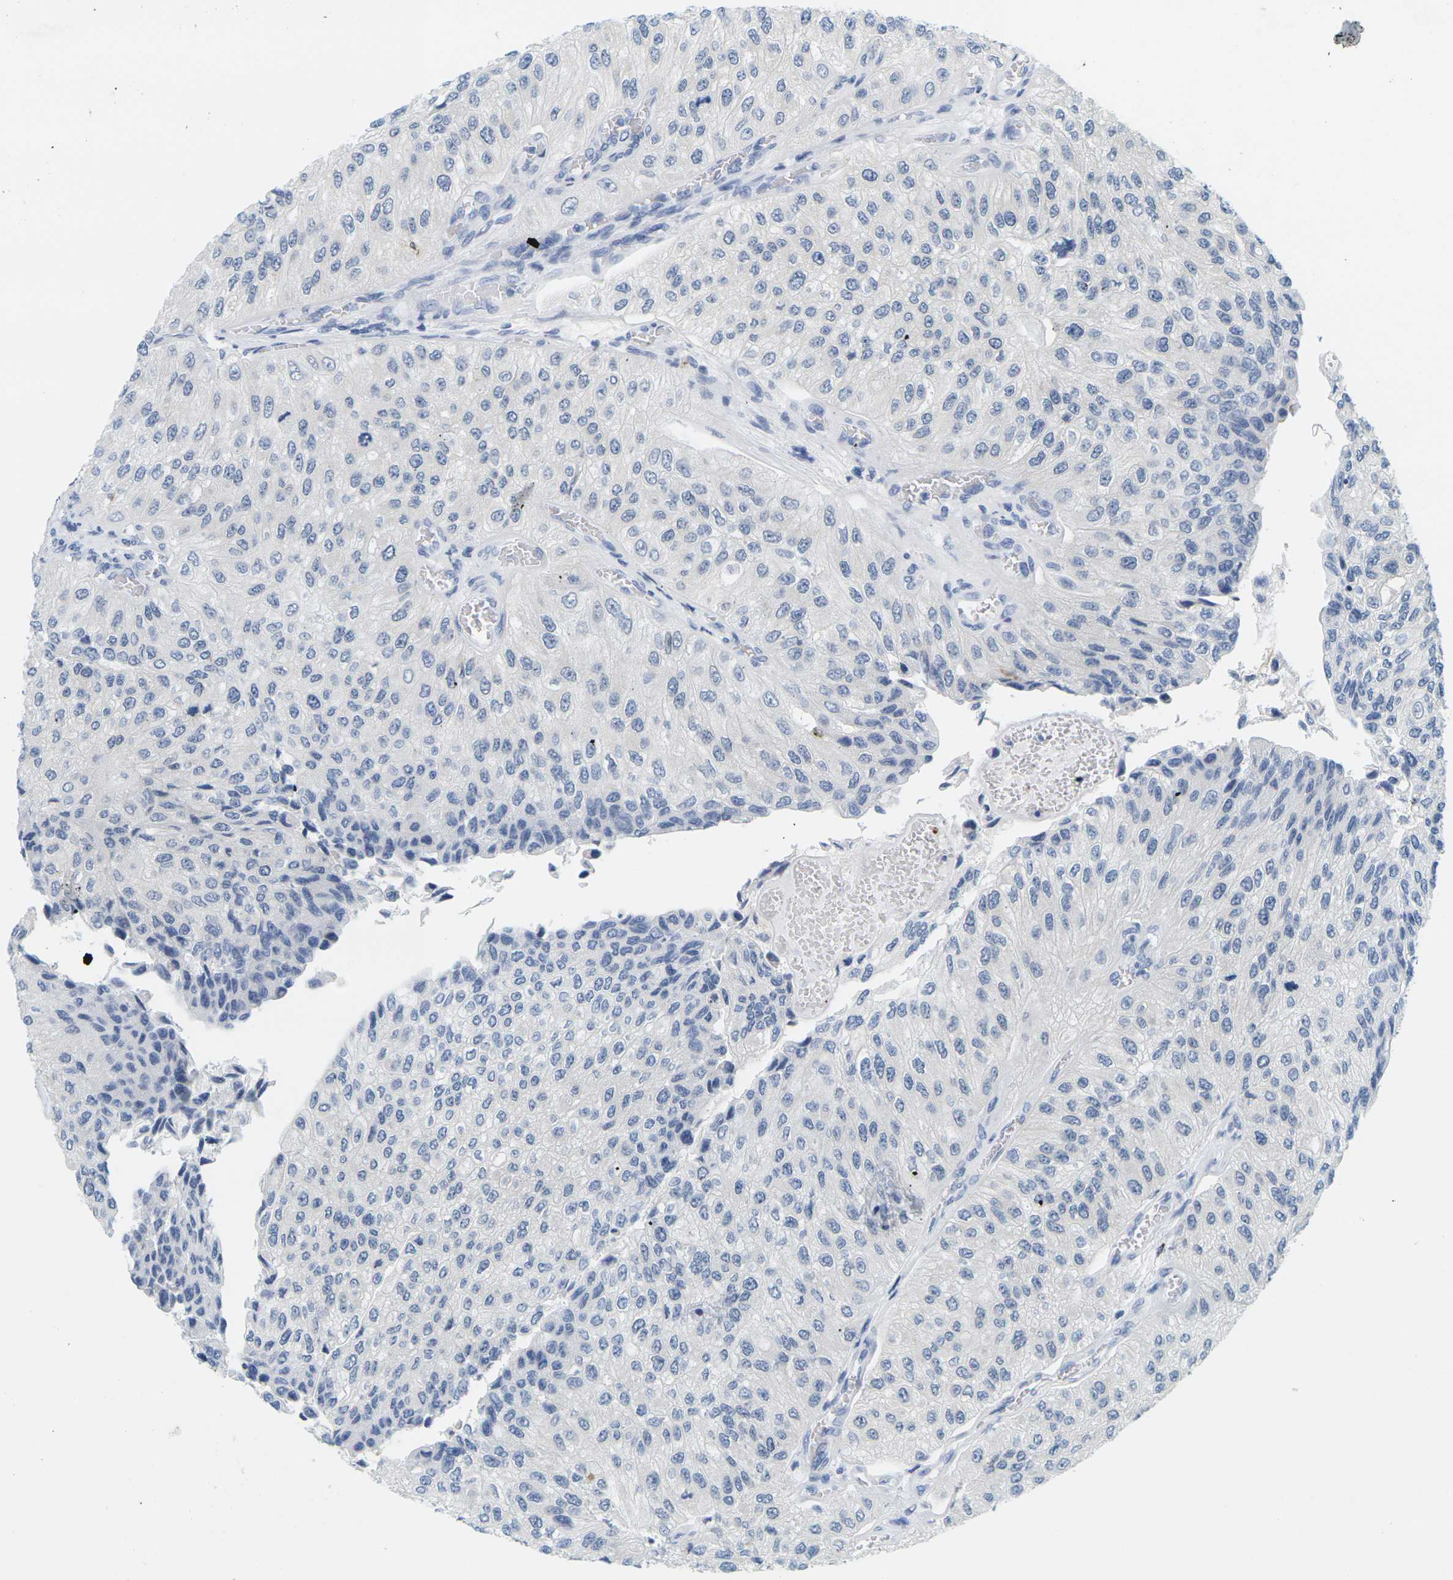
{"staining": {"intensity": "negative", "quantity": "none", "location": "none"}, "tissue": "urothelial cancer", "cell_type": "Tumor cells", "image_type": "cancer", "snomed": [{"axis": "morphology", "description": "Urothelial carcinoma, High grade"}, {"axis": "topography", "description": "Kidney"}, {"axis": "topography", "description": "Urinary bladder"}], "caption": "Urothelial cancer stained for a protein using IHC displays no staining tumor cells.", "gene": "HLA-DOB", "patient": {"sex": "male", "age": 77}}